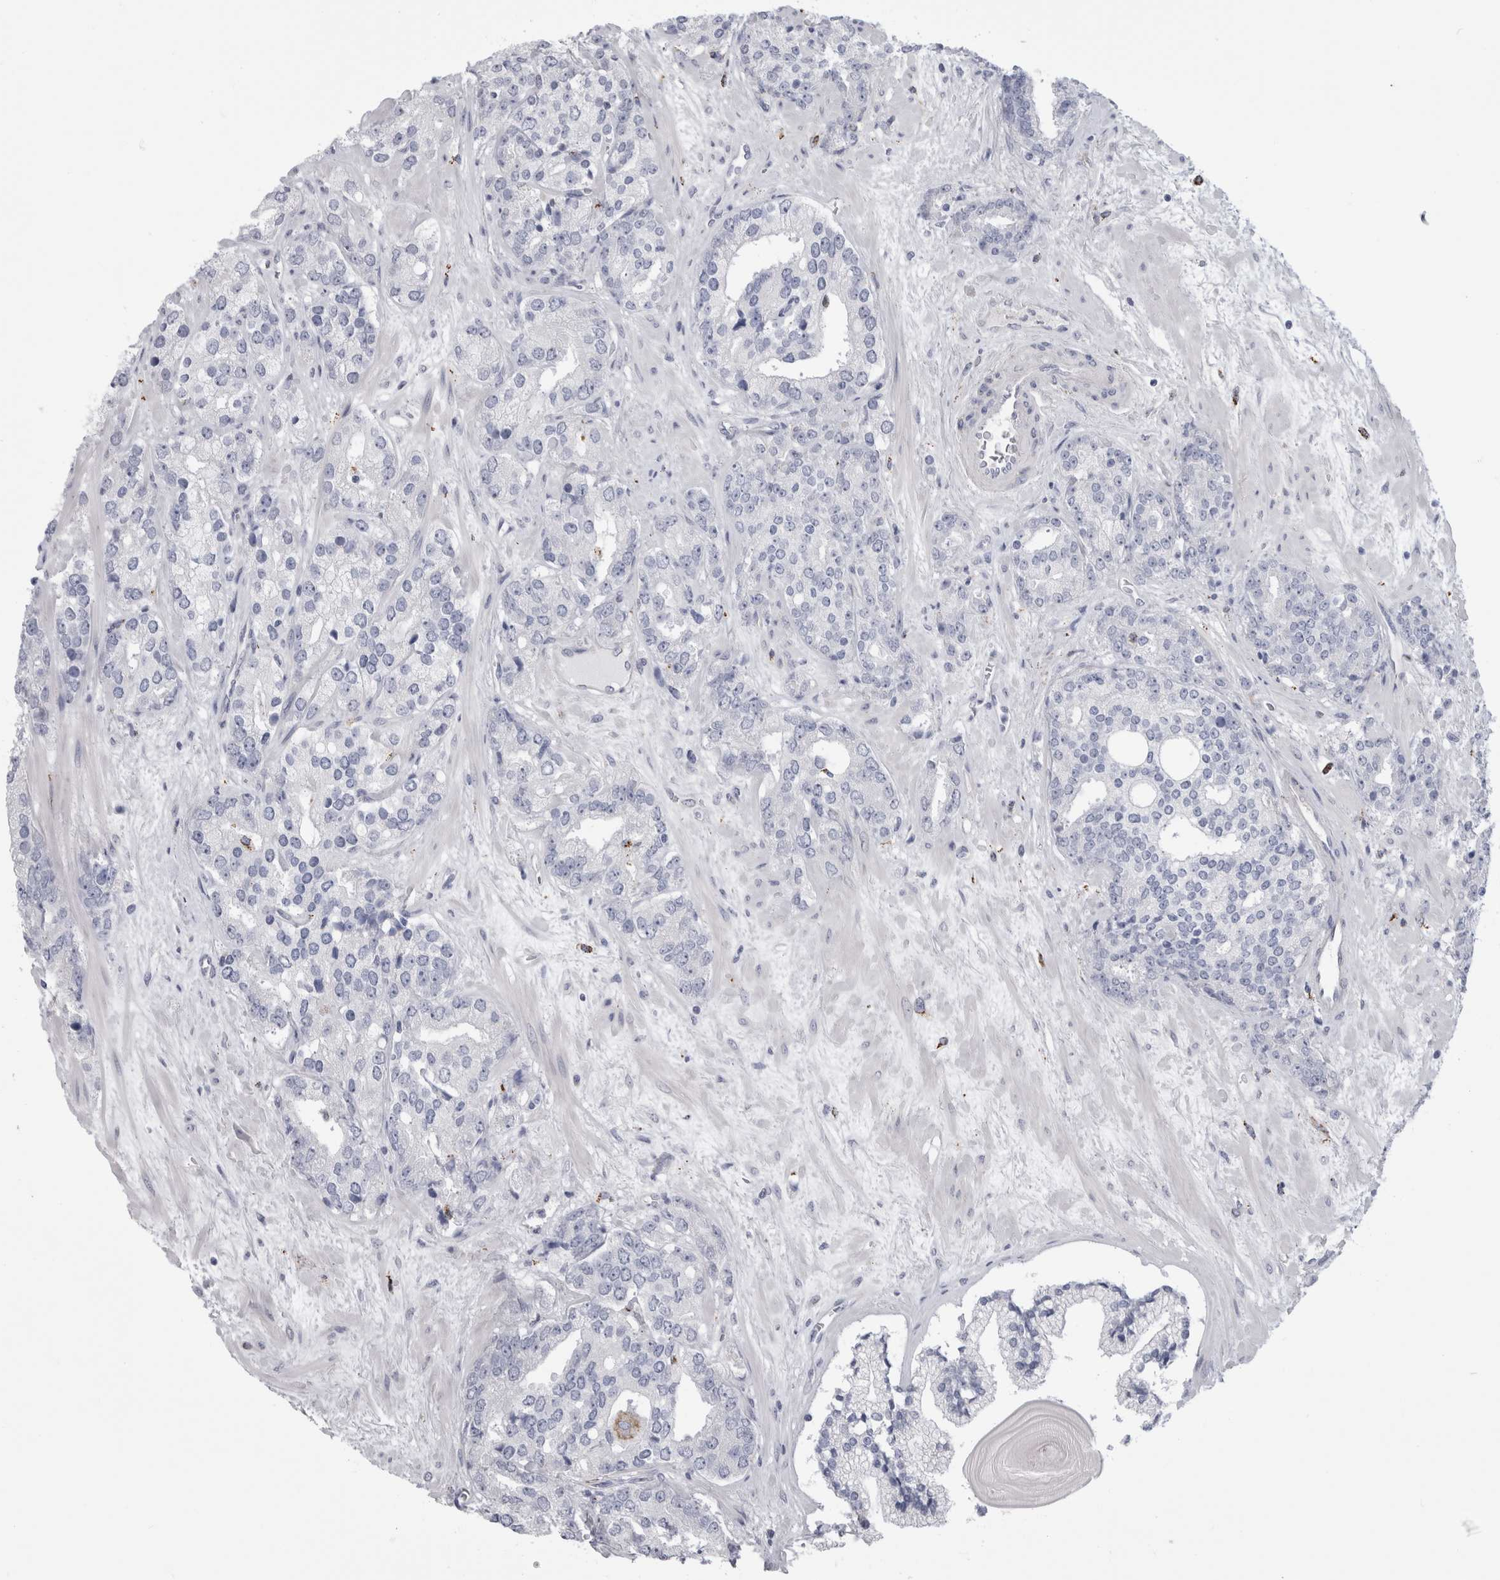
{"staining": {"intensity": "negative", "quantity": "none", "location": "none"}, "tissue": "prostate cancer", "cell_type": "Tumor cells", "image_type": "cancer", "snomed": [{"axis": "morphology", "description": "Adenocarcinoma, High grade"}, {"axis": "topography", "description": "Prostate"}], "caption": "Immunohistochemical staining of human prostate cancer (adenocarcinoma (high-grade)) displays no significant positivity in tumor cells.", "gene": "GATM", "patient": {"sex": "male", "age": 71}}